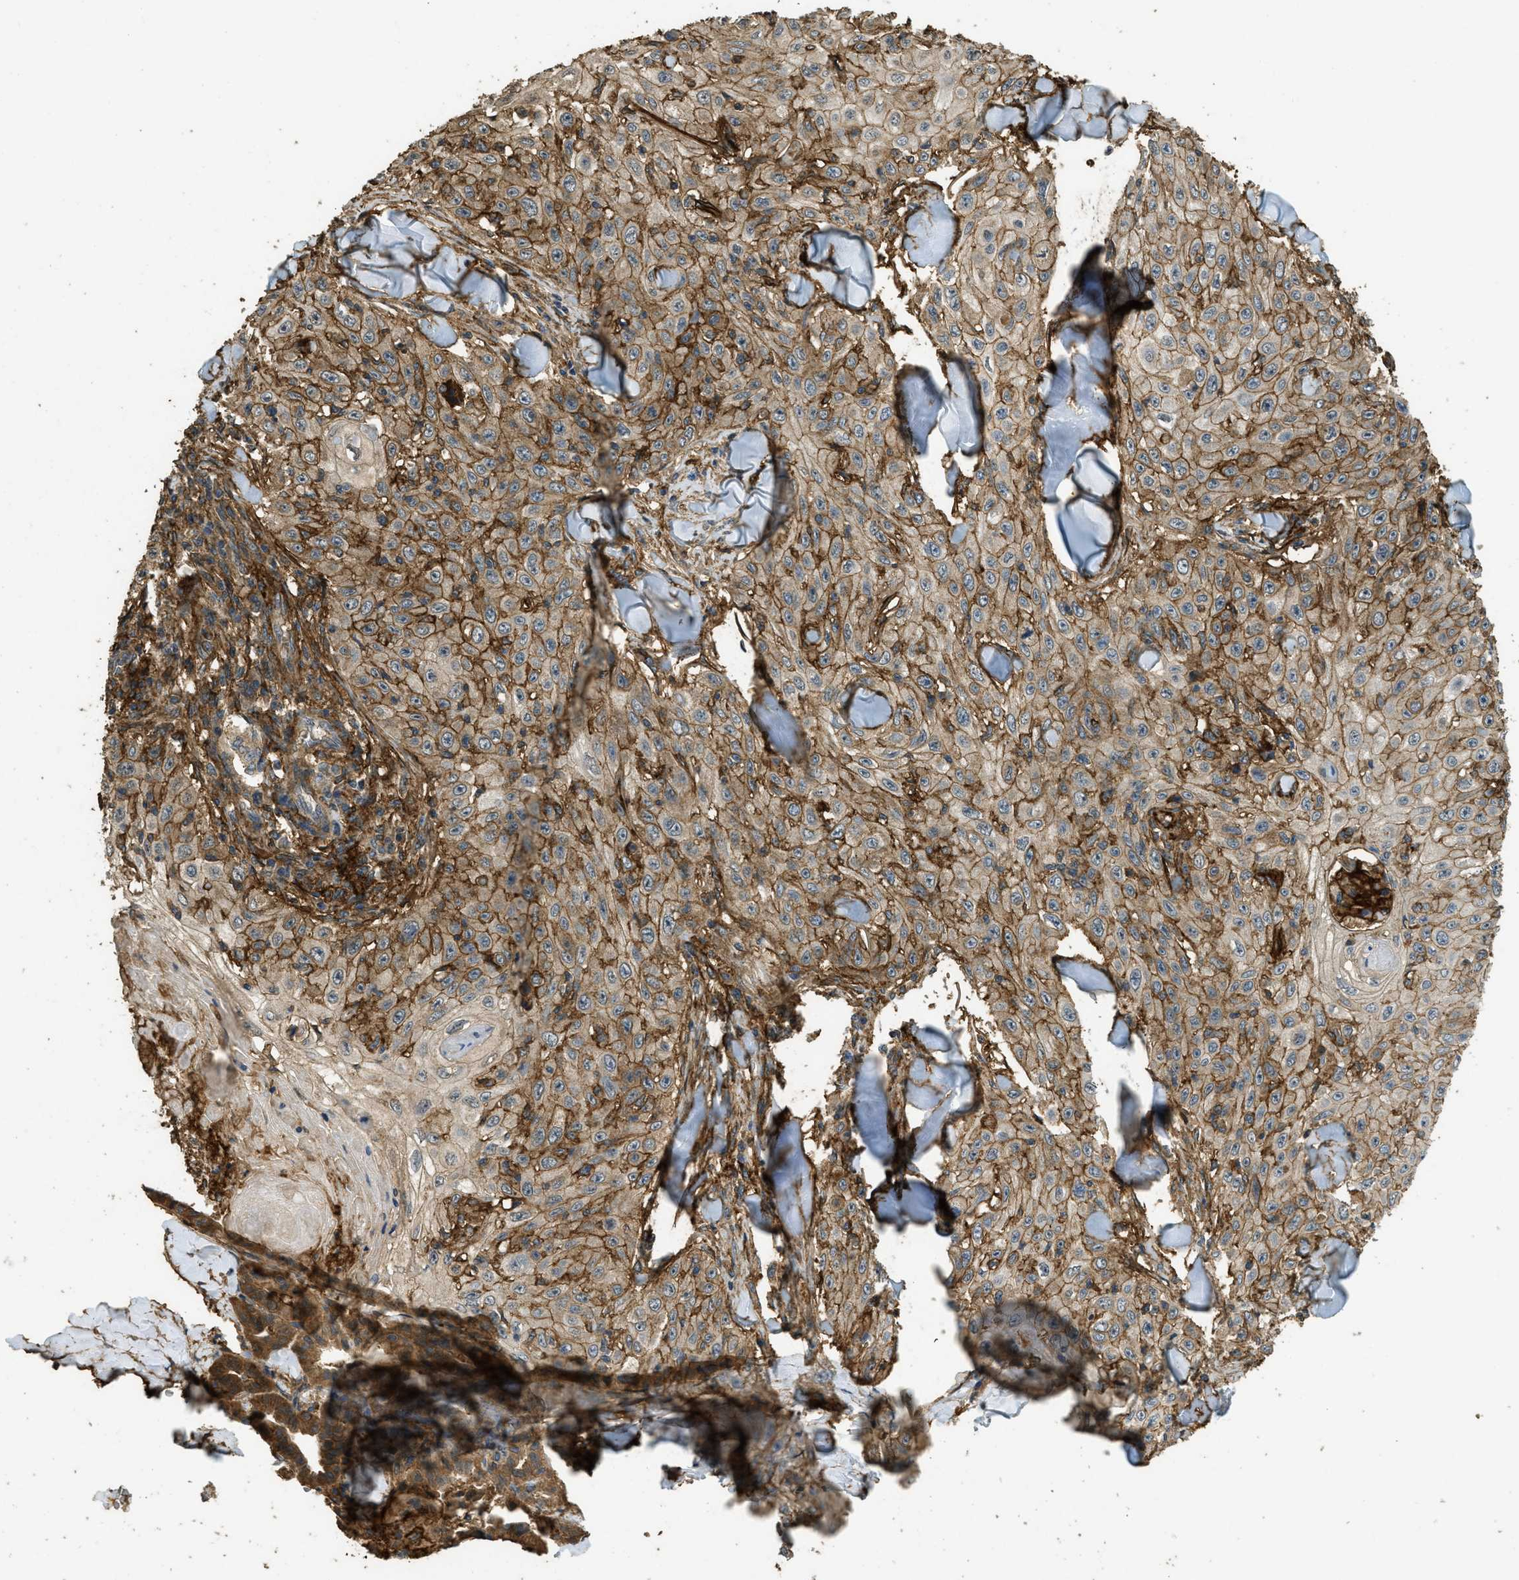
{"staining": {"intensity": "strong", "quantity": ">75%", "location": "cytoplasmic/membranous"}, "tissue": "skin cancer", "cell_type": "Tumor cells", "image_type": "cancer", "snomed": [{"axis": "morphology", "description": "Squamous cell carcinoma, NOS"}, {"axis": "topography", "description": "Skin"}], "caption": "Protein expression by immunohistochemistry (IHC) shows strong cytoplasmic/membranous staining in about >75% of tumor cells in skin cancer.", "gene": "CD276", "patient": {"sex": "male", "age": 86}}